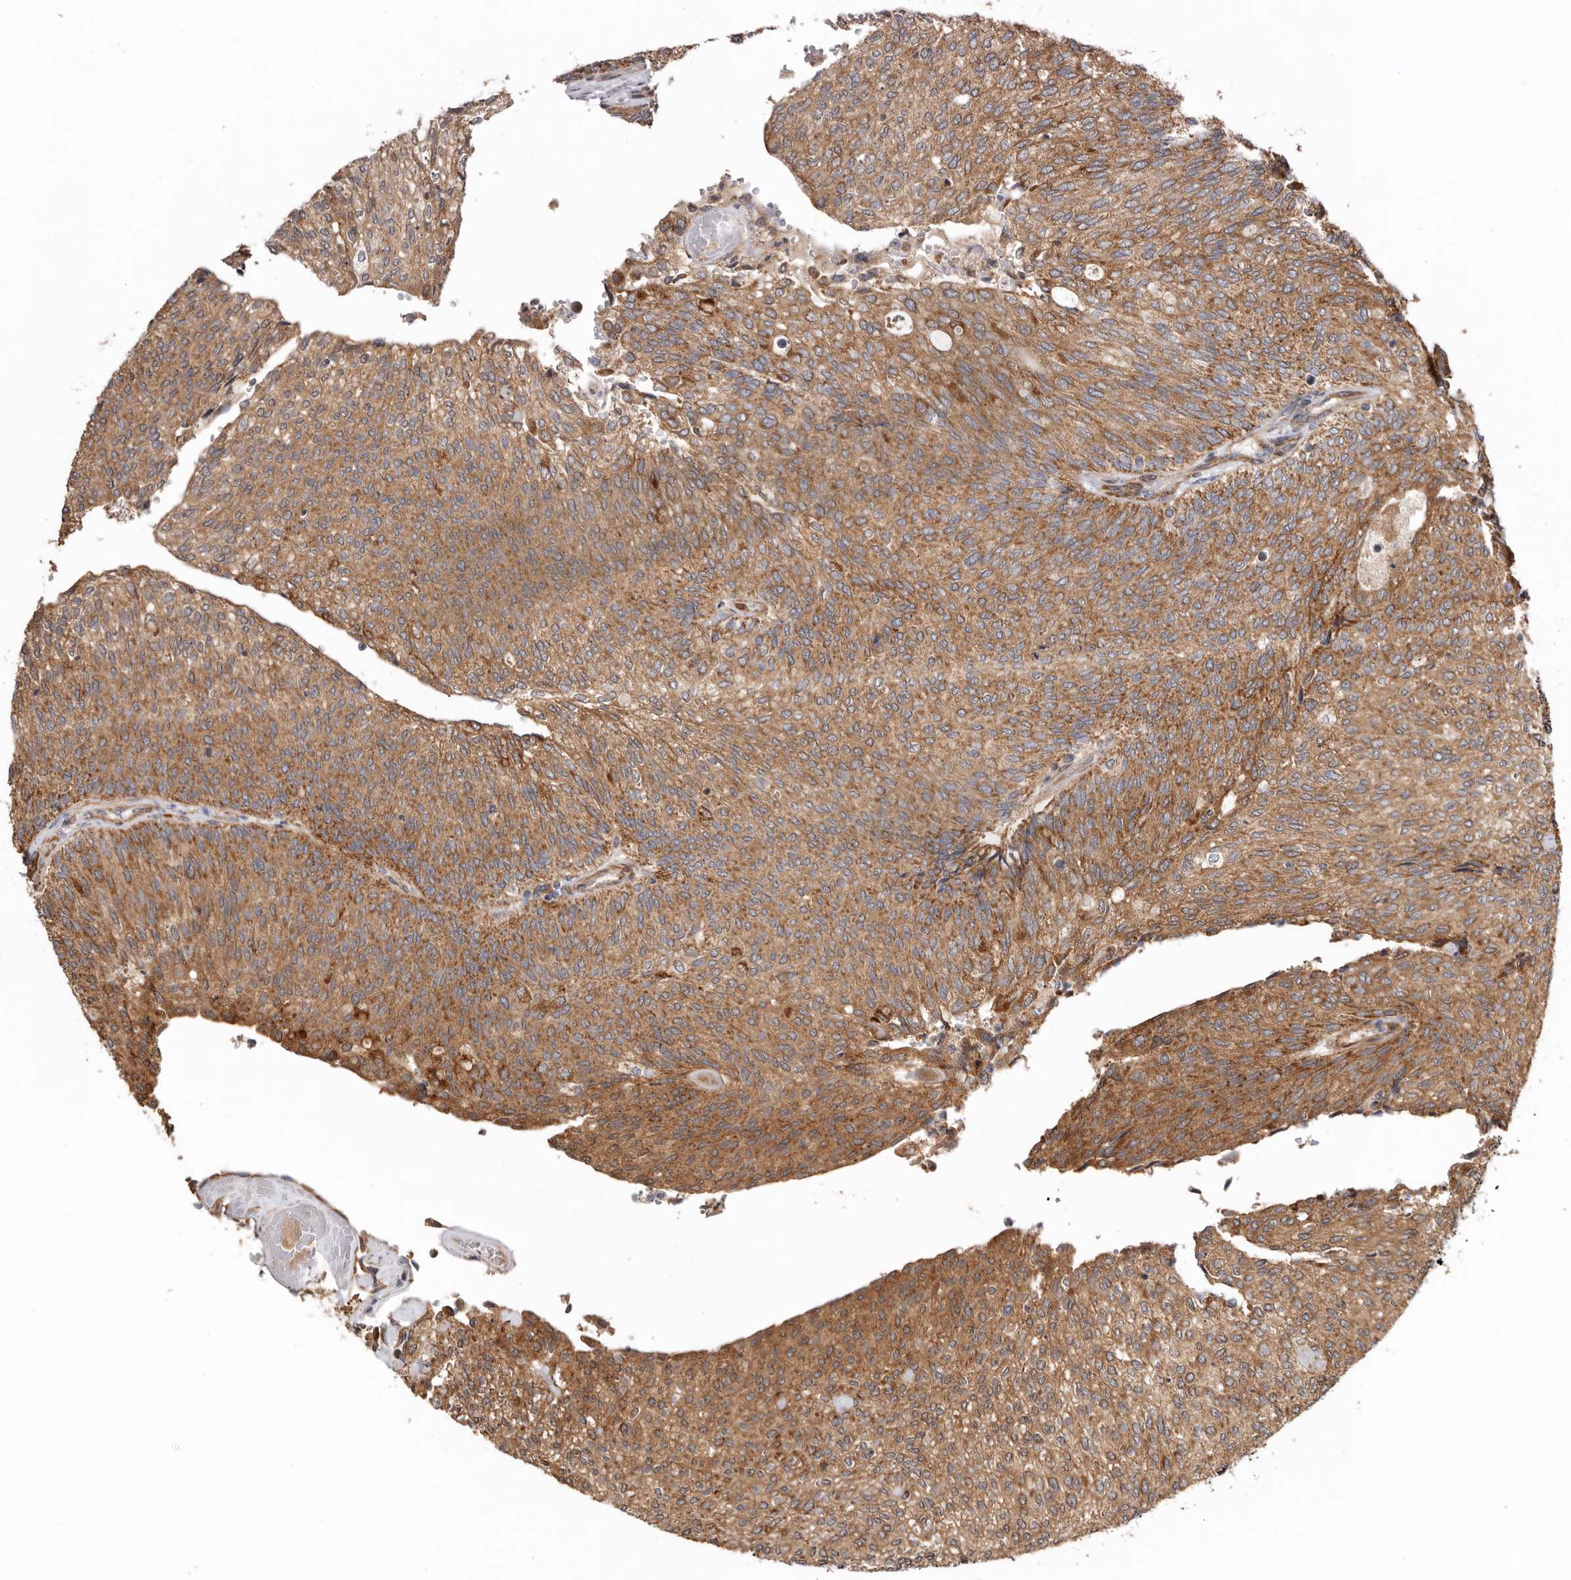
{"staining": {"intensity": "moderate", "quantity": ">75%", "location": "cytoplasmic/membranous"}, "tissue": "urothelial cancer", "cell_type": "Tumor cells", "image_type": "cancer", "snomed": [{"axis": "morphology", "description": "Urothelial carcinoma, Low grade"}, {"axis": "topography", "description": "Urinary bladder"}], "caption": "Human low-grade urothelial carcinoma stained for a protein (brown) demonstrates moderate cytoplasmic/membranous positive positivity in approximately >75% of tumor cells.", "gene": "PROKR1", "patient": {"sex": "female", "age": 79}}